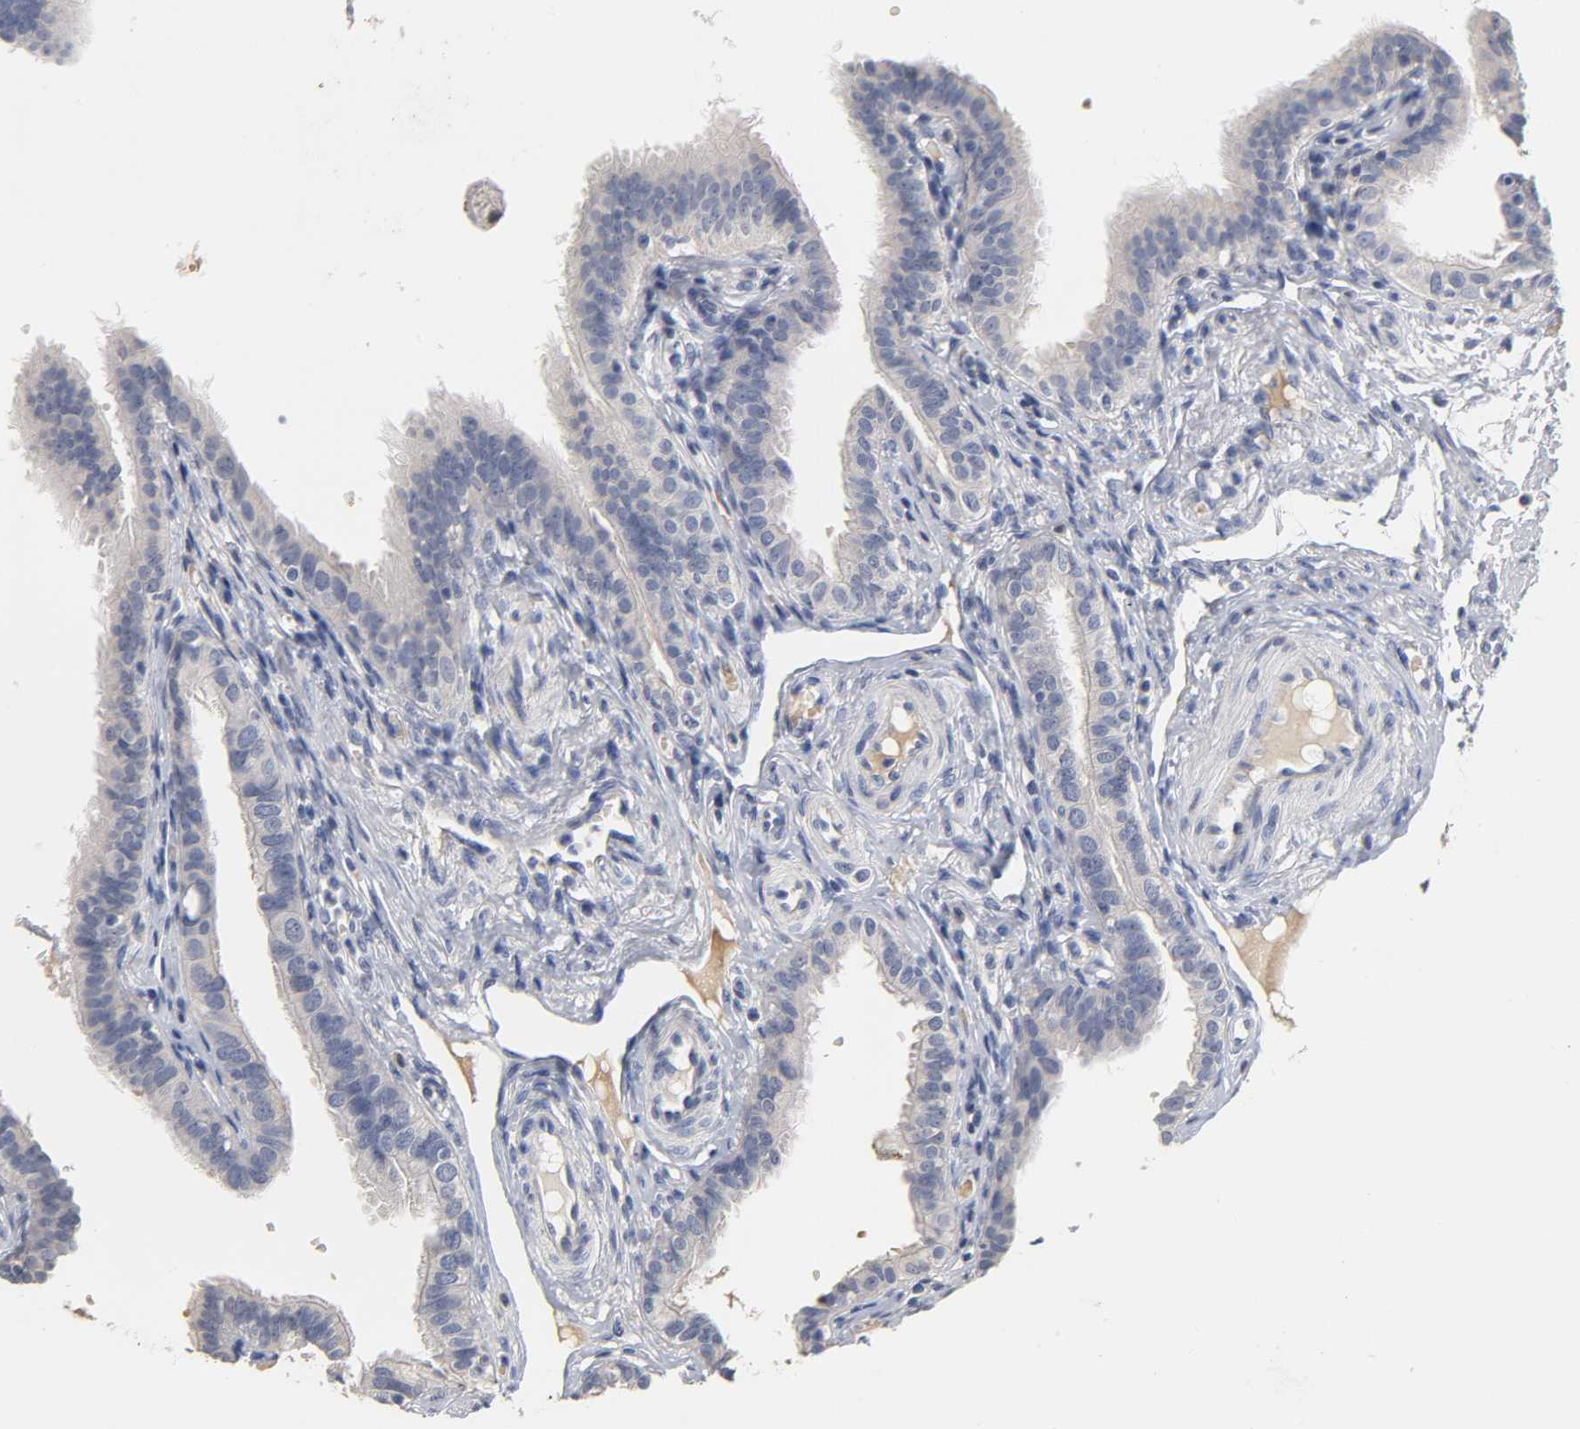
{"staining": {"intensity": "negative", "quantity": "none", "location": "none"}, "tissue": "fallopian tube", "cell_type": "Glandular cells", "image_type": "normal", "snomed": [{"axis": "morphology", "description": "Normal tissue, NOS"}, {"axis": "morphology", "description": "Dermoid, NOS"}, {"axis": "topography", "description": "Fallopian tube"}], "caption": "Immunohistochemistry (IHC) photomicrograph of unremarkable human fallopian tube stained for a protein (brown), which shows no staining in glandular cells. The staining is performed using DAB brown chromogen with nuclei counter-stained in using hematoxylin.", "gene": "OVOL1", "patient": {"sex": "female", "age": 33}}